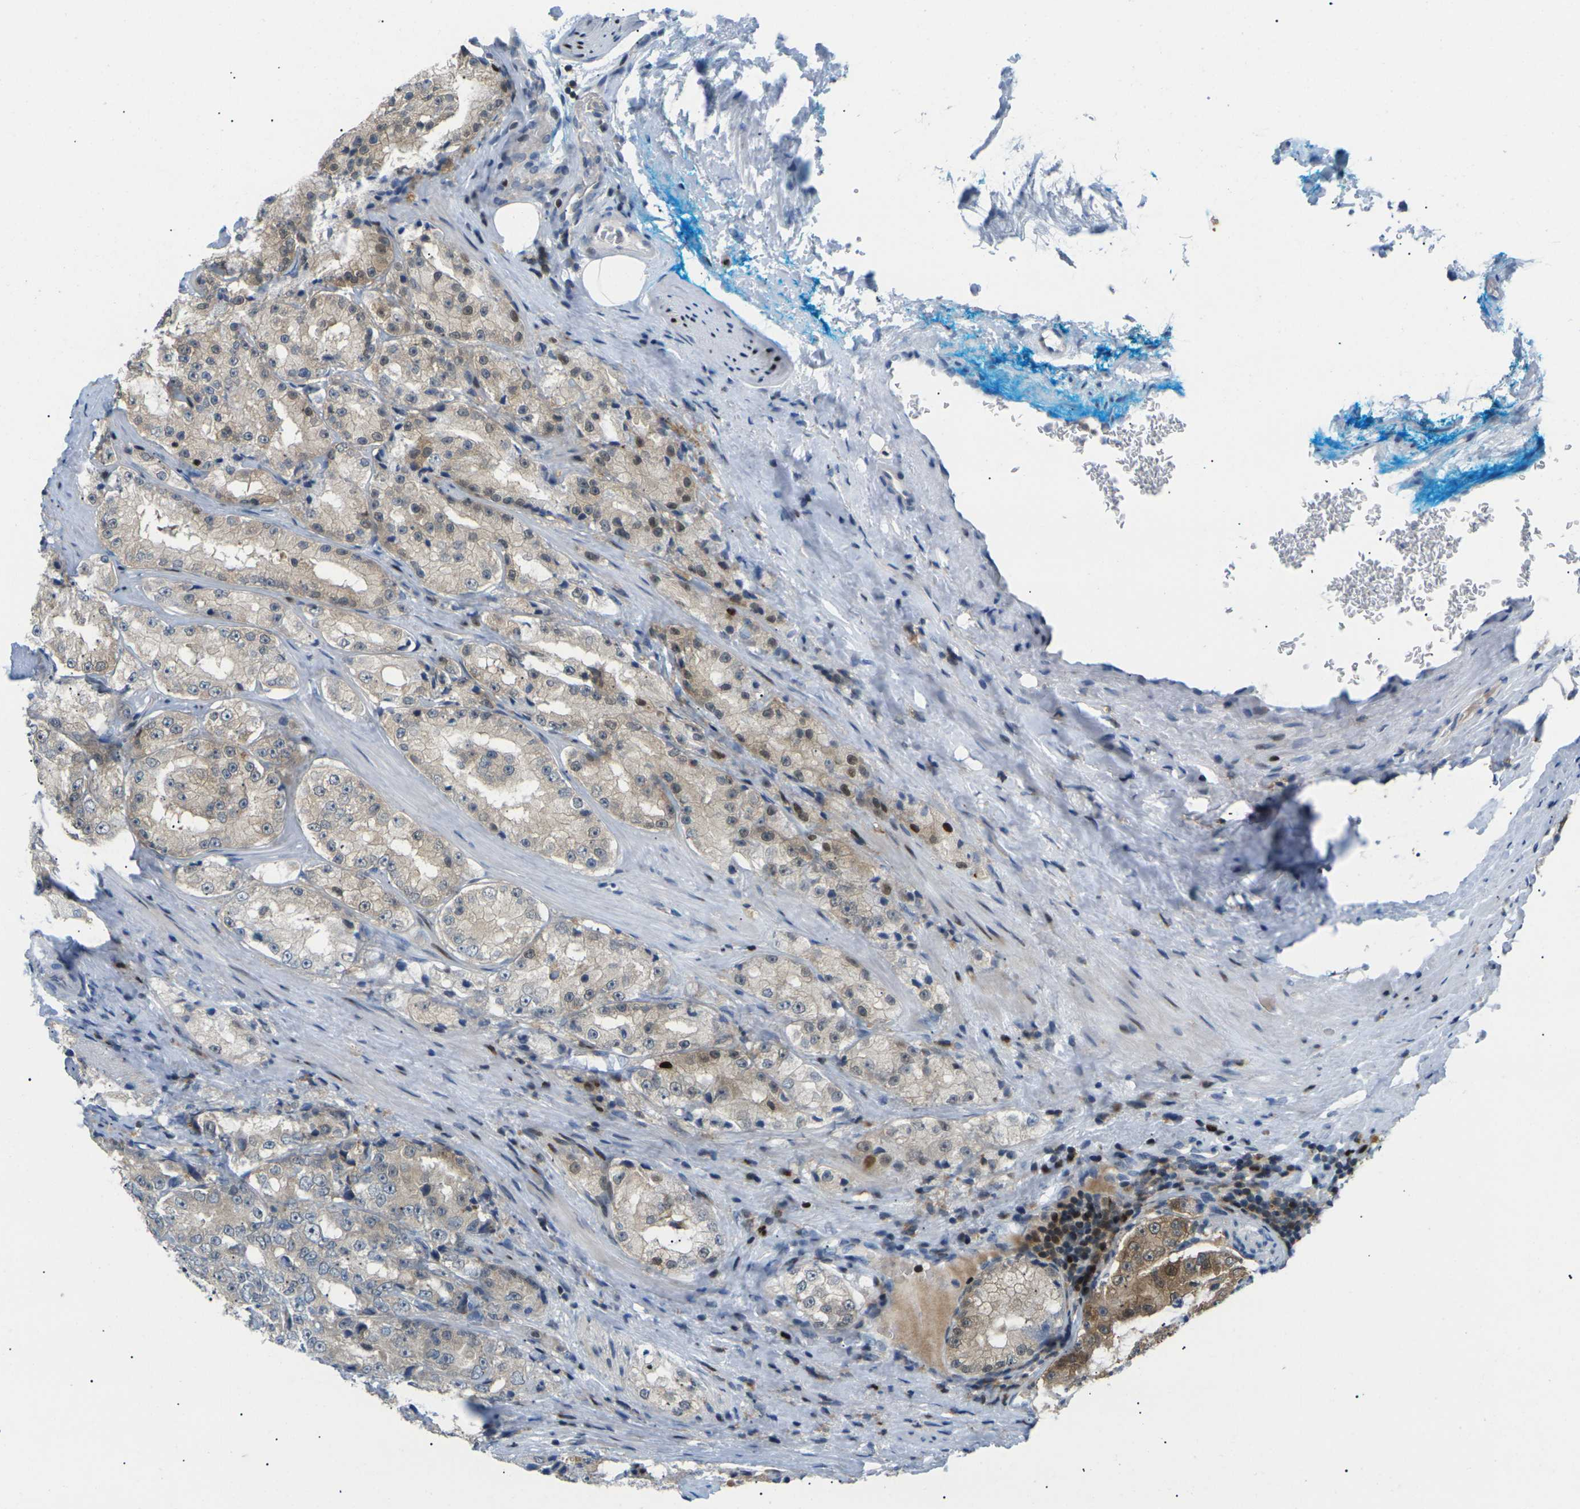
{"staining": {"intensity": "moderate", "quantity": ">75%", "location": "cytoplasmic/membranous,nuclear"}, "tissue": "prostate cancer", "cell_type": "Tumor cells", "image_type": "cancer", "snomed": [{"axis": "morphology", "description": "Adenocarcinoma, High grade"}, {"axis": "topography", "description": "Prostate"}], "caption": "Prostate cancer (adenocarcinoma (high-grade)) tissue reveals moderate cytoplasmic/membranous and nuclear positivity in approximately >75% of tumor cells, visualized by immunohistochemistry. Nuclei are stained in blue.", "gene": "RPS6KA3", "patient": {"sex": "male", "age": 73}}